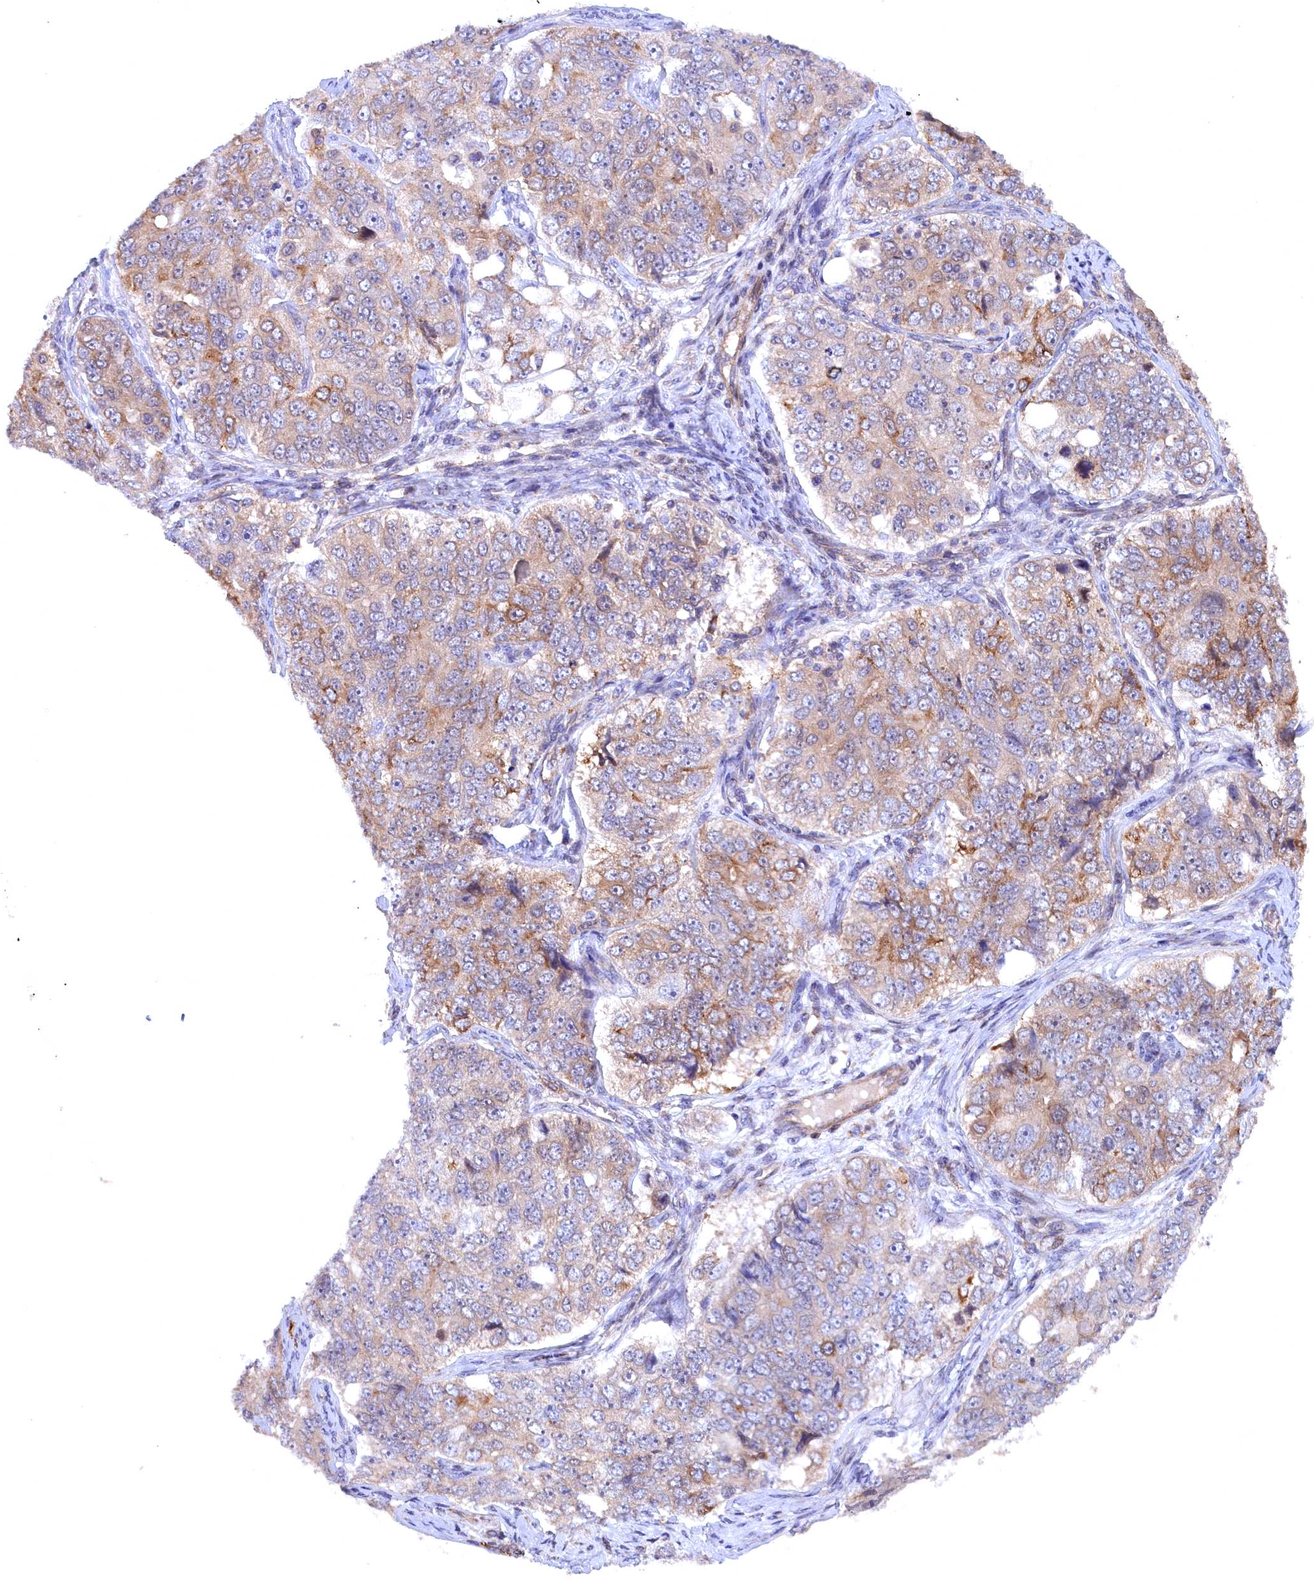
{"staining": {"intensity": "moderate", "quantity": "25%-75%", "location": "cytoplasmic/membranous"}, "tissue": "ovarian cancer", "cell_type": "Tumor cells", "image_type": "cancer", "snomed": [{"axis": "morphology", "description": "Carcinoma, endometroid"}, {"axis": "topography", "description": "Ovary"}], "caption": "A brown stain shows moderate cytoplasmic/membranous staining of a protein in human ovarian endometroid carcinoma tumor cells. (DAB (3,3'-diaminobenzidine) = brown stain, brightfield microscopy at high magnification).", "gene": "JPT2", "patient": {"sex": "female", "age": 51}}